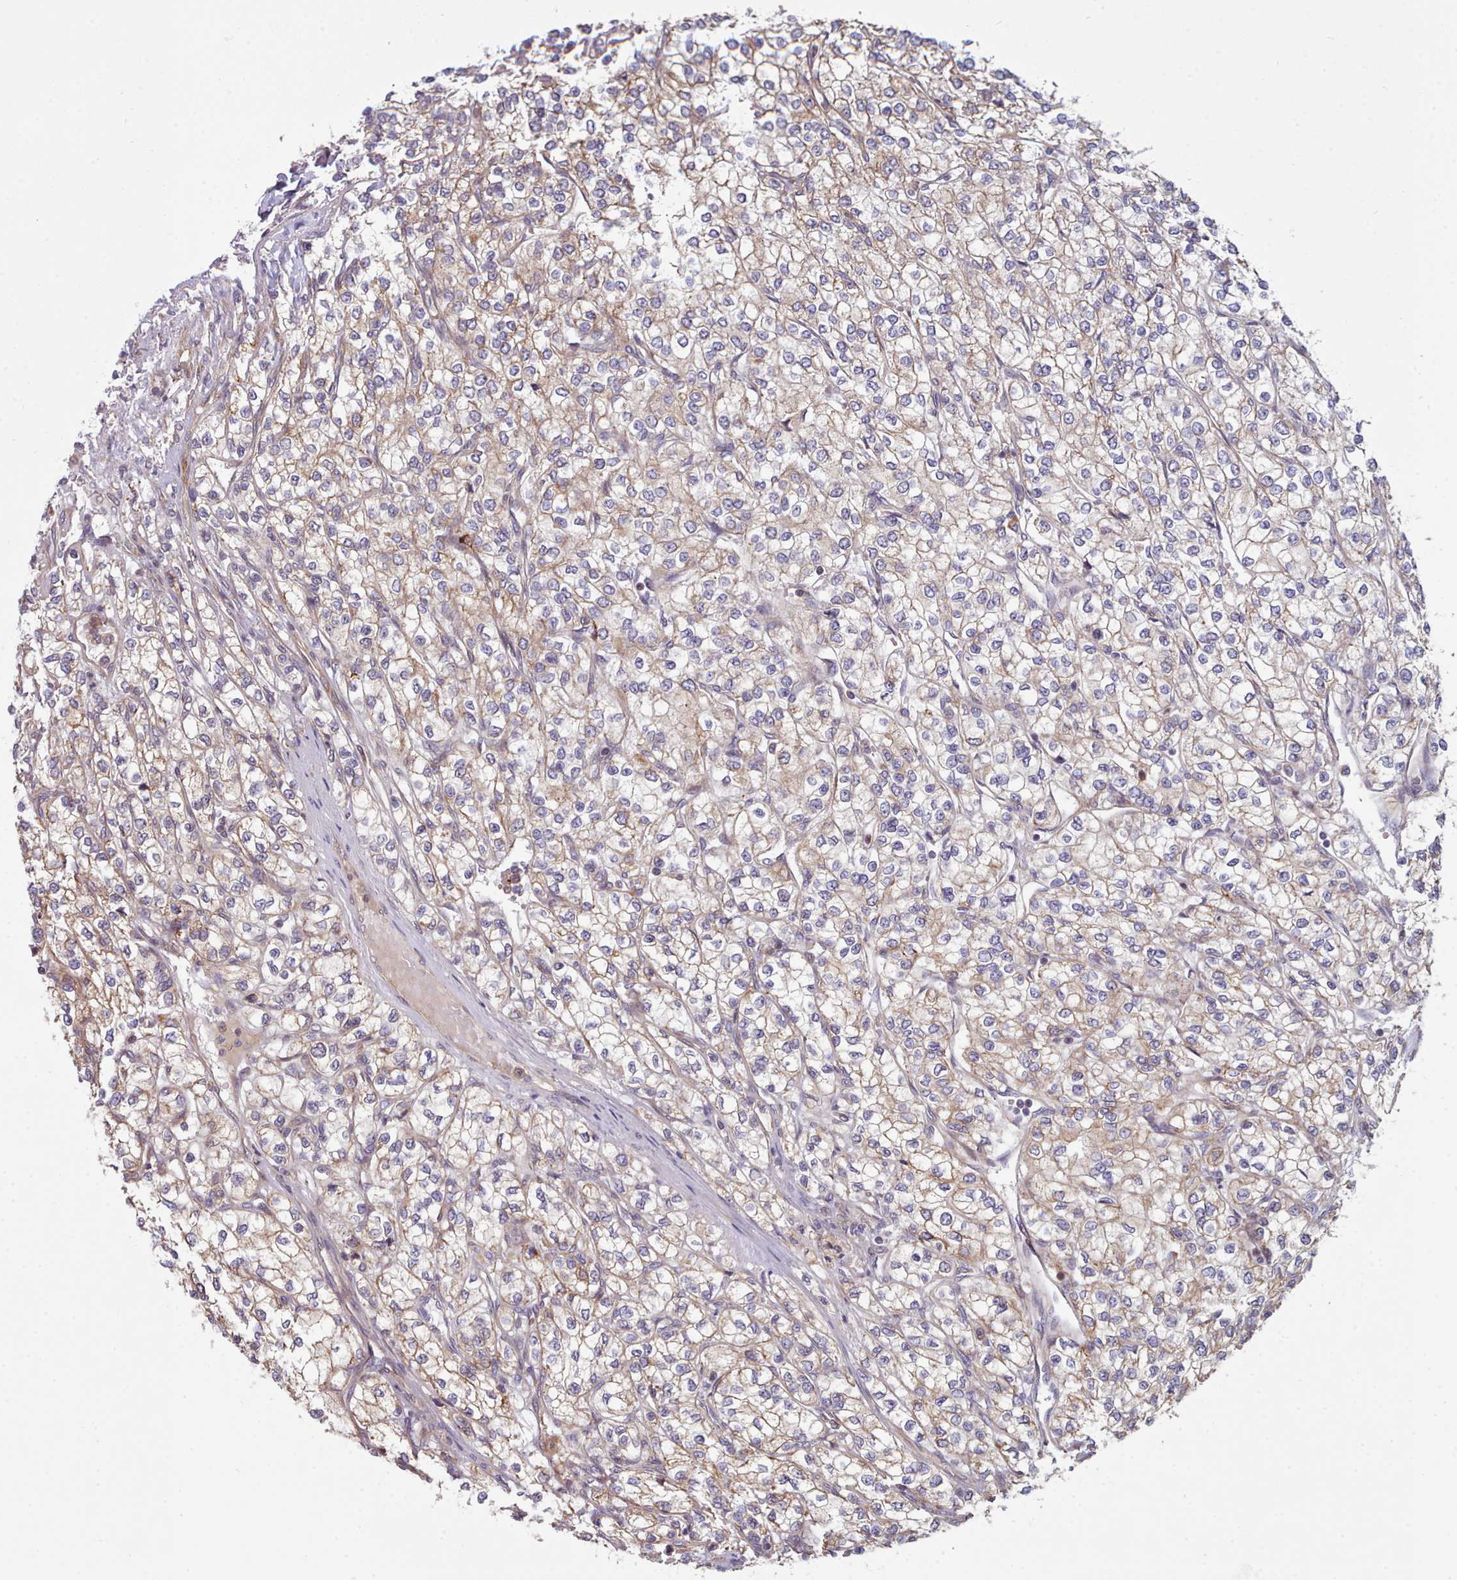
{"staining": {"intensity": "weak", "quantity": ">75%", "location": "cytoplasmic/membranous"}, "tissue": "renal cancer", "cell_type": "Tumor cells", "image_type": "cancer", "snomed": [{"axis": "morphology", "description": "Adenocarcinoma, NOS"}, {"axis": "topography", "description": "Kidney"}], "caption": "Renal cancer stained for a protein displays weak cytoplasmic/membranous positivity in tumor cells. Nuclei are stained in blue.", "gene": "TRIM26", "patient": {"sex": "male", "age": 80}}